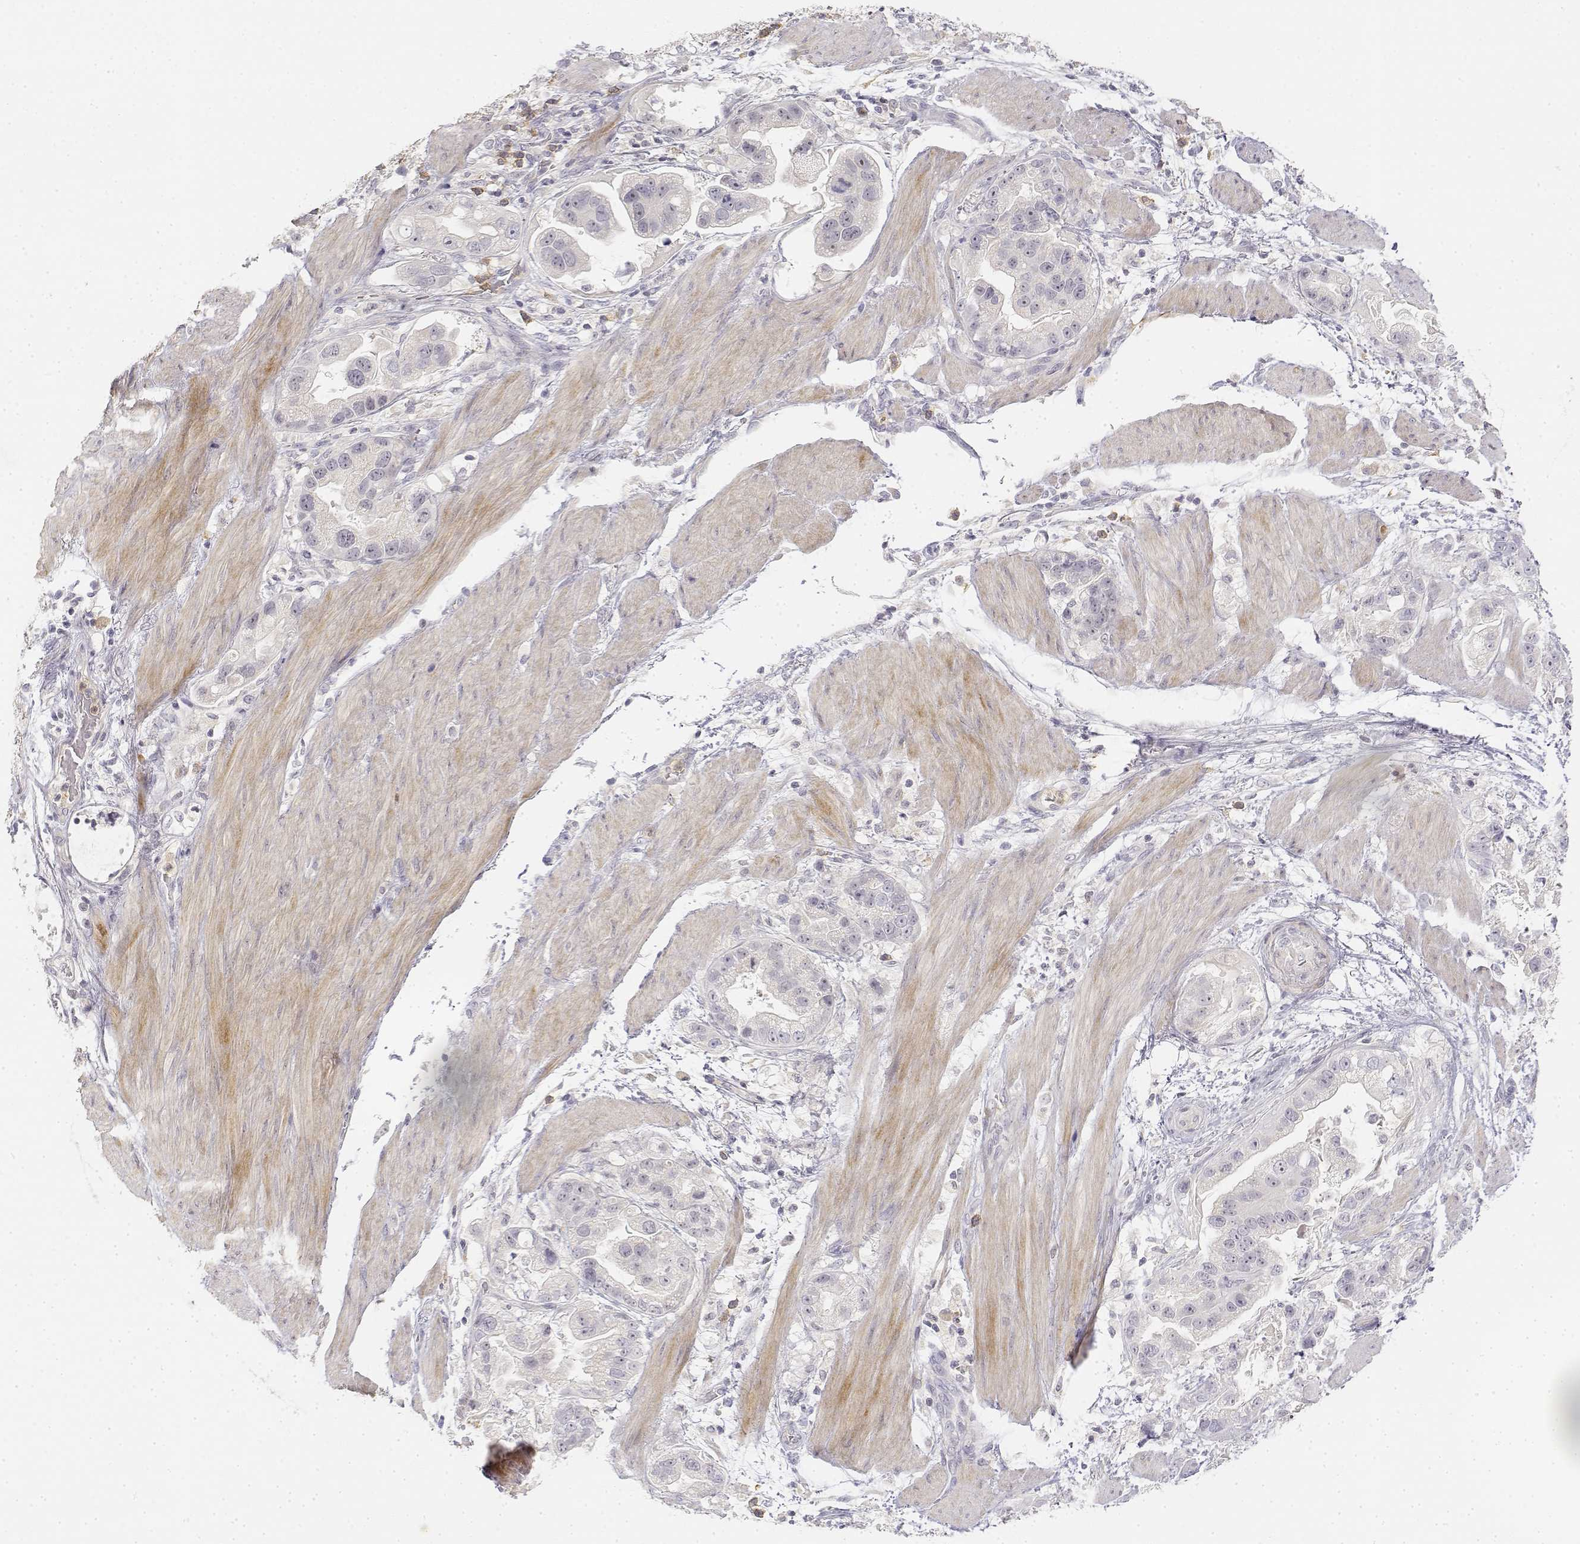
{"staining": {"intensity": "negative", "quantity": "none", "location": "none"}, "tissue": "stomach cancer", "cell_type": "Tumor cells", "image_type": "cancer", "snomed": [{"axis": "morphology", "description": "Adenocarcinoma, NOS"}, {"axis": "topography", "description": "Stomach"}], "caption": "There is no significant staining in tumor cells of adenocarcinoma (stomach).", "gene": "GLIPR1L2", "patient": {"sex": "male", "age": 59}}